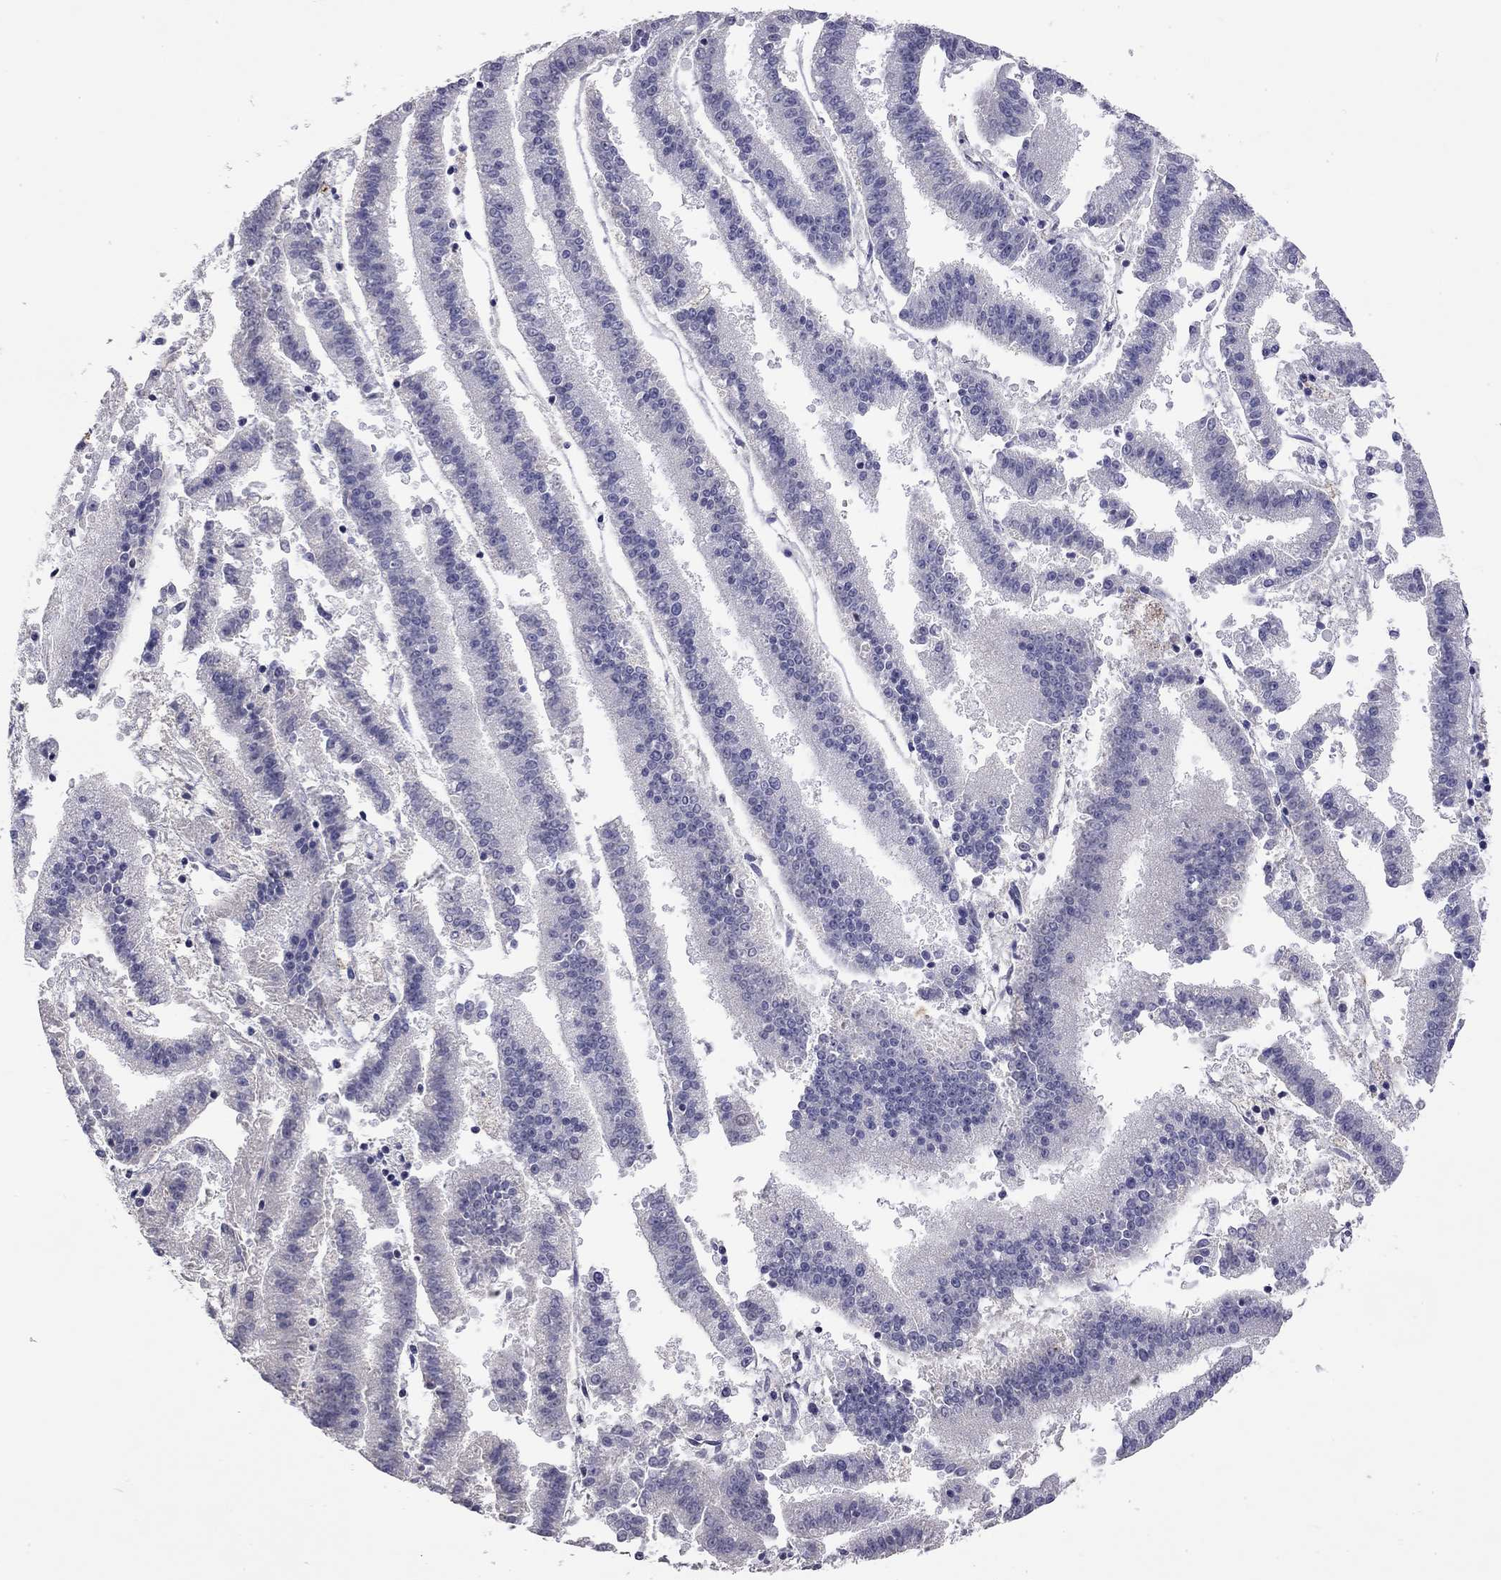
{"staining": {"intensity": "negative", "quantity": "none", "location": "none"}, "tissue": "endometrial cancer", "cell_type": "Tumor cells", "image_type": "cancer", "snomed": [{"axis": "morphology", "description": "Adenocarcinoma, NOS"}, {"axis": "topography", "description": "Endometrium"}], "caption": "IHC micrograph of neoplastic tissue: human adenocarcinoma (endometrial) stained with DAB reveals no significant protein positivity in tumor cells.", "gene": "WNK3", "patient": {"sex": "female", "age": 66}}